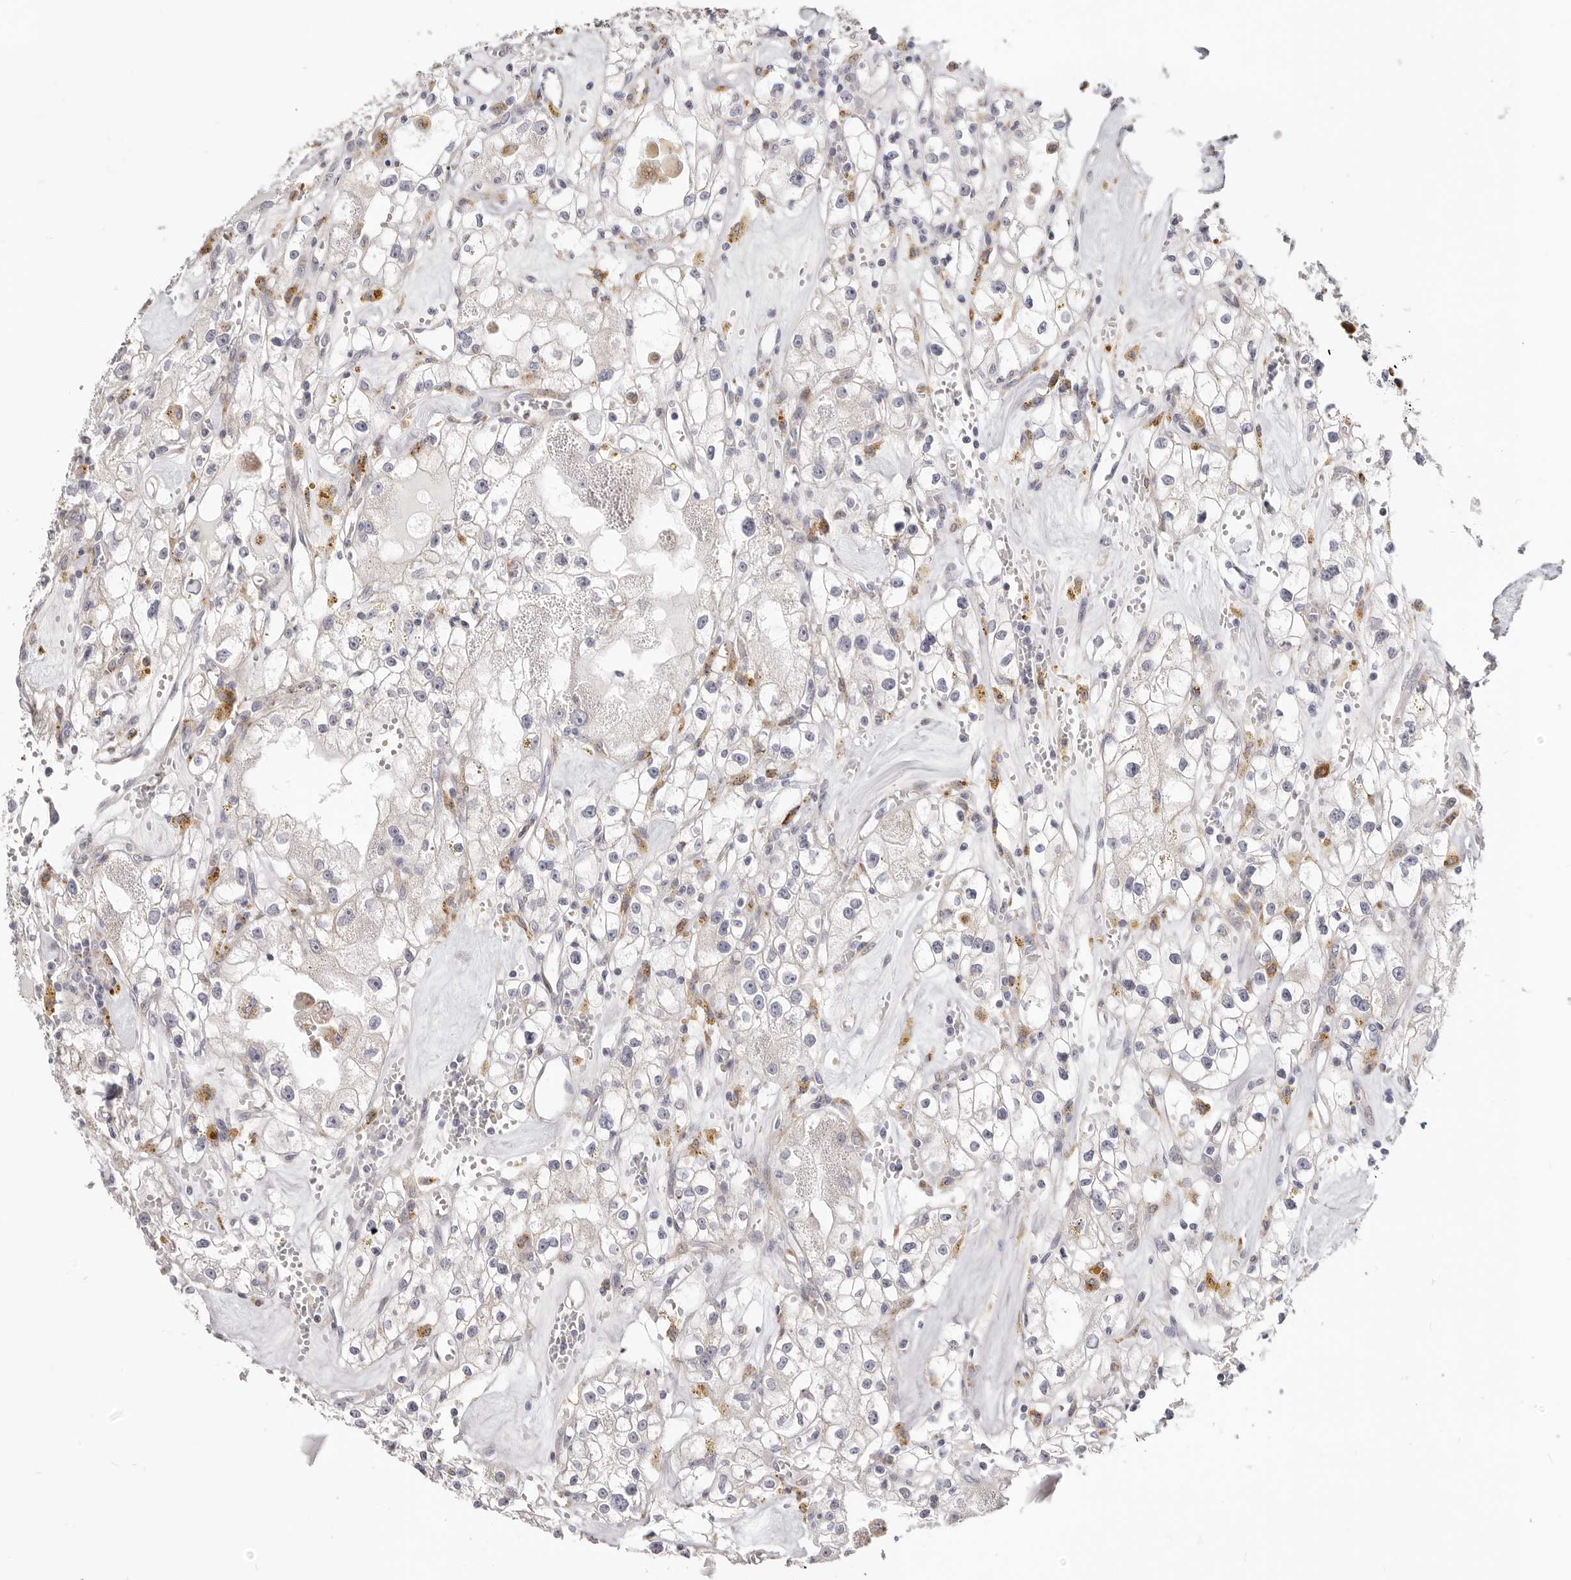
{"staining": {"intensity": "negative", "quantity": "none", "location": "none"}, "tissue": "renal cancer", "cell_type": "Tumor cells", "image_type": "cancer", "snomed": [{"axis": "morphology", "description": "Adenocarcinoma, NOS"}, {"axis": "topography", "description": "Kidney"}], "caption": "A histopathology image of renal cancer stained for a protein displays no brown staining in tumor cells. (DAB (3,3'-diaminobenzidine) immunohistochemistry, high magnification).", "gene": "IL32", "patient": {"sex": "male", "age": 56}}